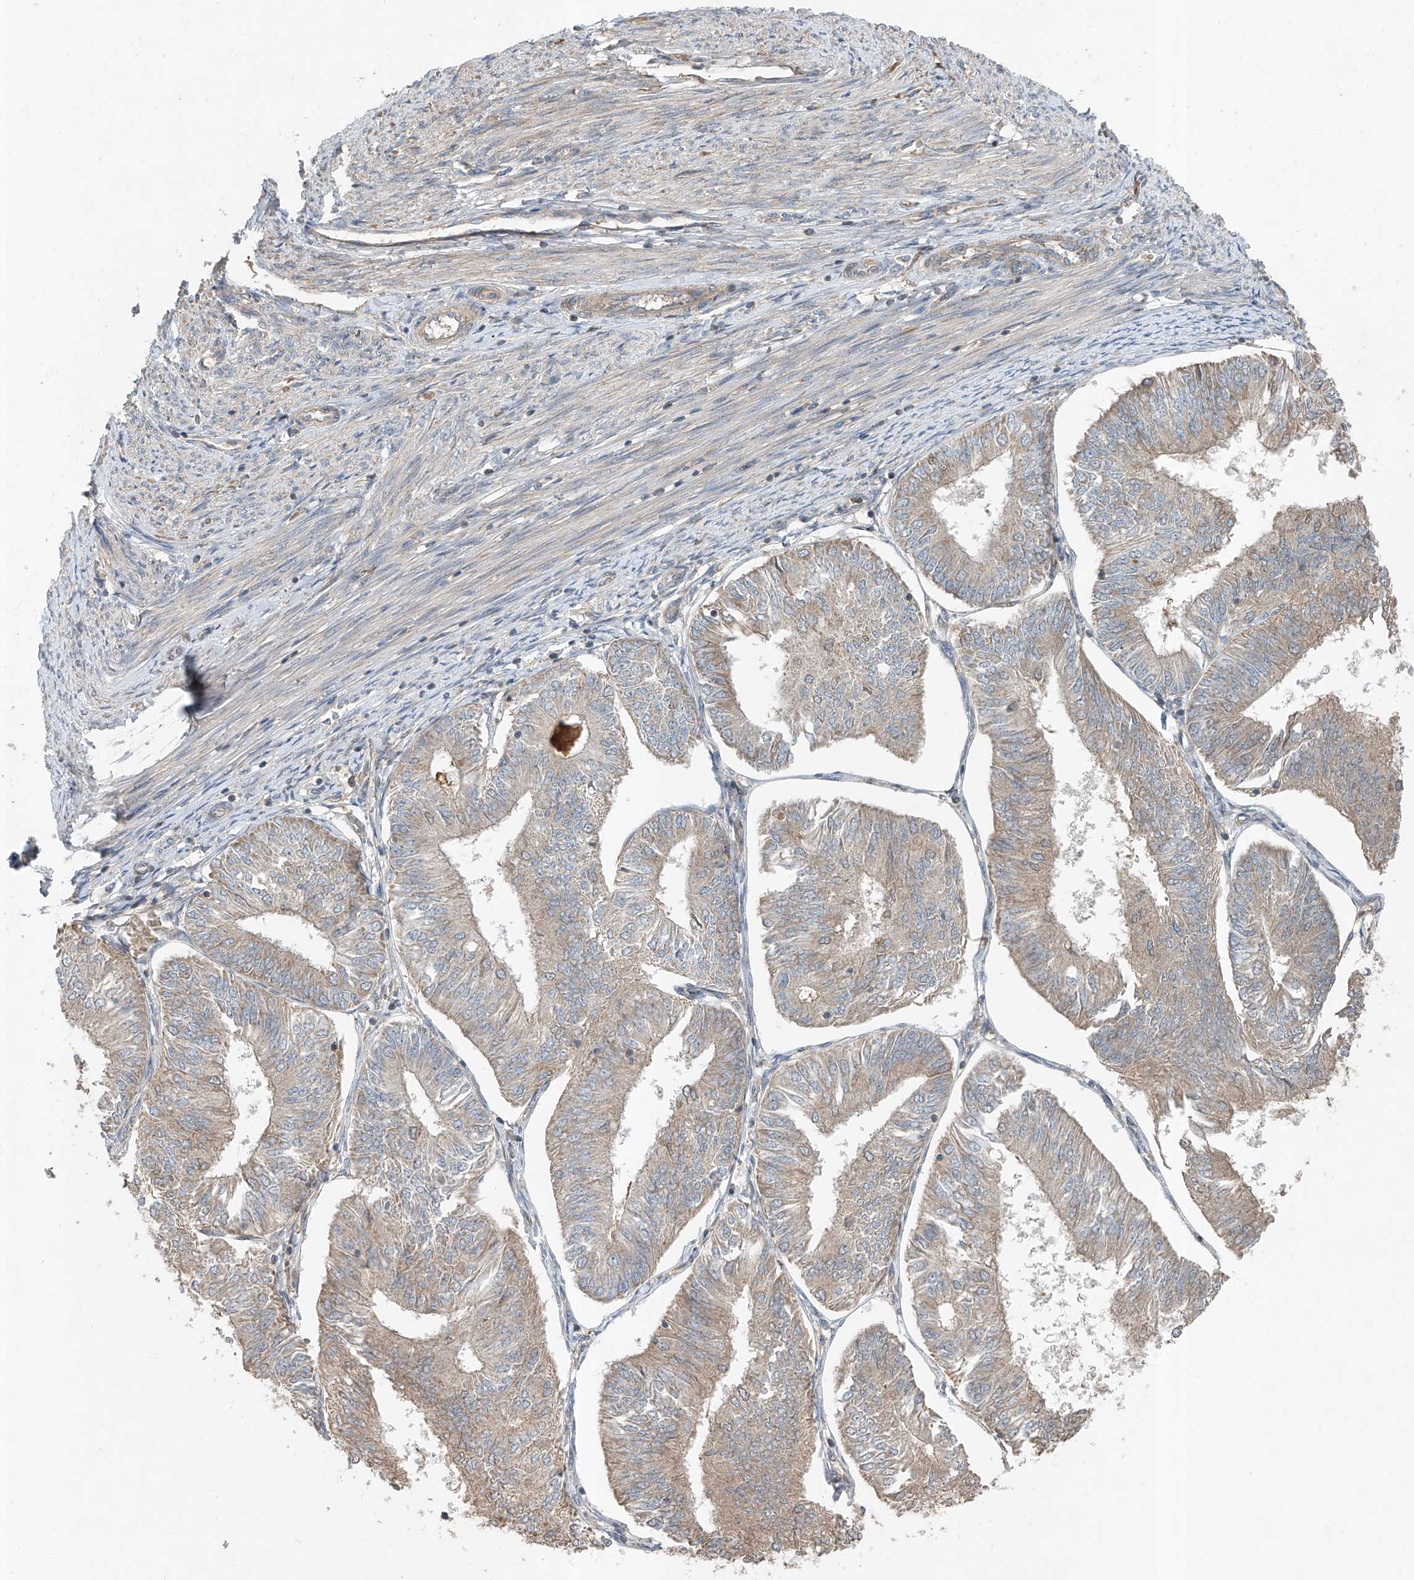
{"staining": {"intensity": "weak", "quantity": "25%-75%", "location": "cytoplasmic/membranous"}, "tissue": "endometrial cancer", "cell_type": "Tumor cells", "image_type": "cancer", "snomed": [{"axis": "morphology", "description": "Adenocarcinoma, NOS"}, {"axis": "topography", "description": "Endometrium"}], "caption": "An image showing weak cytoplasmic/membranous staining in approximately 25%-75% of tumor cells in adenocarcinoma (endometrial), as visualized by brown immunohistochemical staining.", "gene": "ADAM23", "patient": {"sex": "female", "age": 58}}